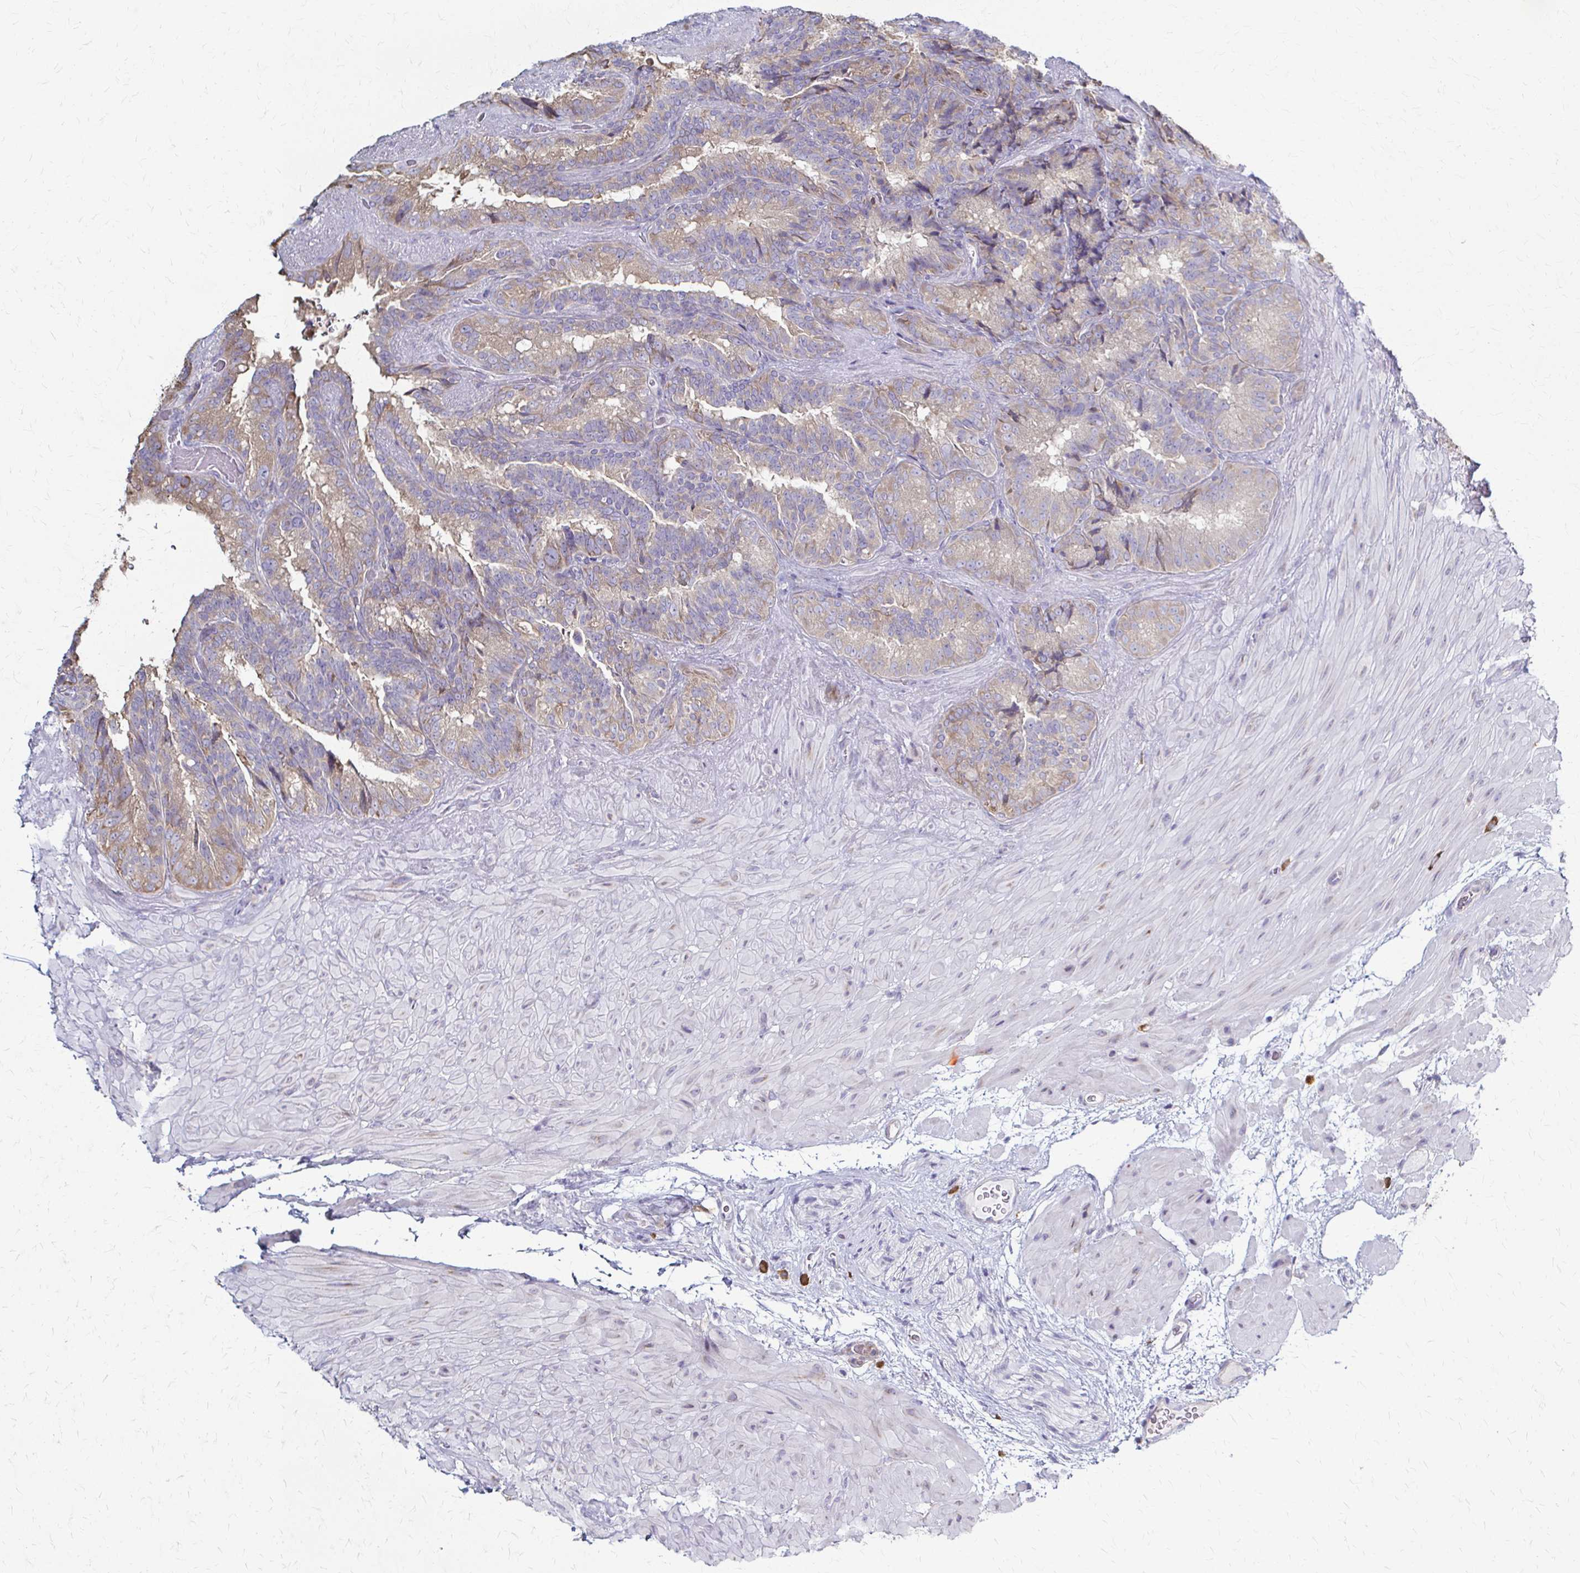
{"staining": {"intensity": "weak", "quantity": "25%-75%", "location": "cytoplasmic/membranous"}, "tissue": "seminal vesicle", "cell_type": "Glandular cells", "image_type": "normal", "snomed": [{"axis": "morphology", "description": "Normal tissue, NOS"}, {"axis": "topography", "description": "Seminal veicle"}], "caption": "Approximately 25%-75% of glandular cells in normal seminal vesicle show weak cytoplasmic/membranous protein positivity as visualized by brown immunohistochemical staining.", "gene": "PRKRA", "patient": {"sex": "male", "age": 60}}